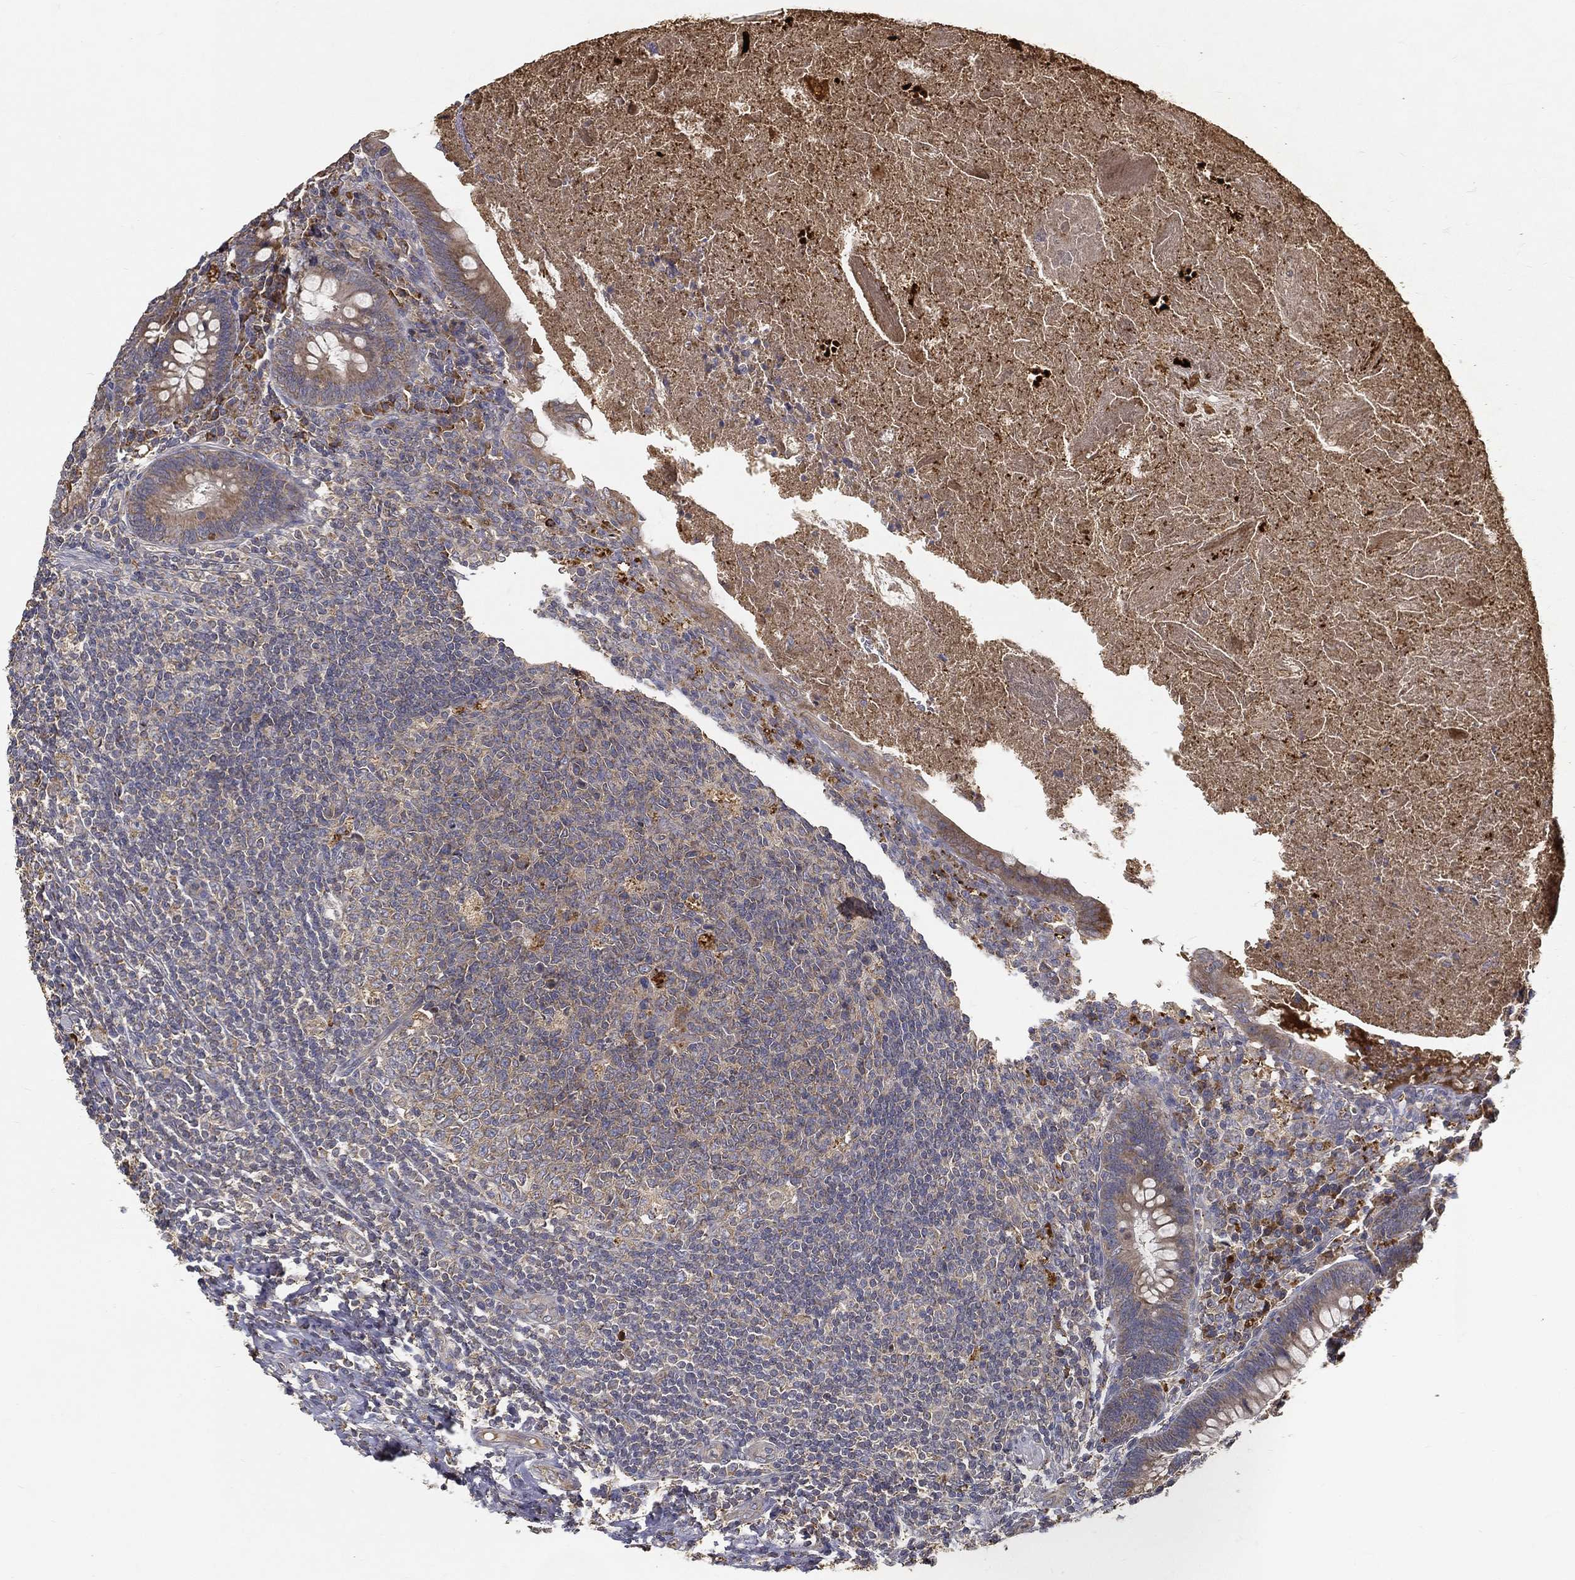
{"staining": {"intensity": "weak", "quantity": "25%-75%", "location": "cytoplasmic/membranous"}, "tissue": "appendix", "cell_type": "Glandular cells", "image_type": "normal", "snomed": [{"axis": "morphology", "description": "Normal tissue, NOS"}, {"axis": "topography", "description": "Appendix"}], "caption": "Approximately 25%-75% of glandular cells in unremarkable human appendix exhibit weak cytoplasmic/membranous protein expression as visualized by brown immunohistochemical staining.", "gene": "MT", "patient": {"sex": "male", "age": 47}}